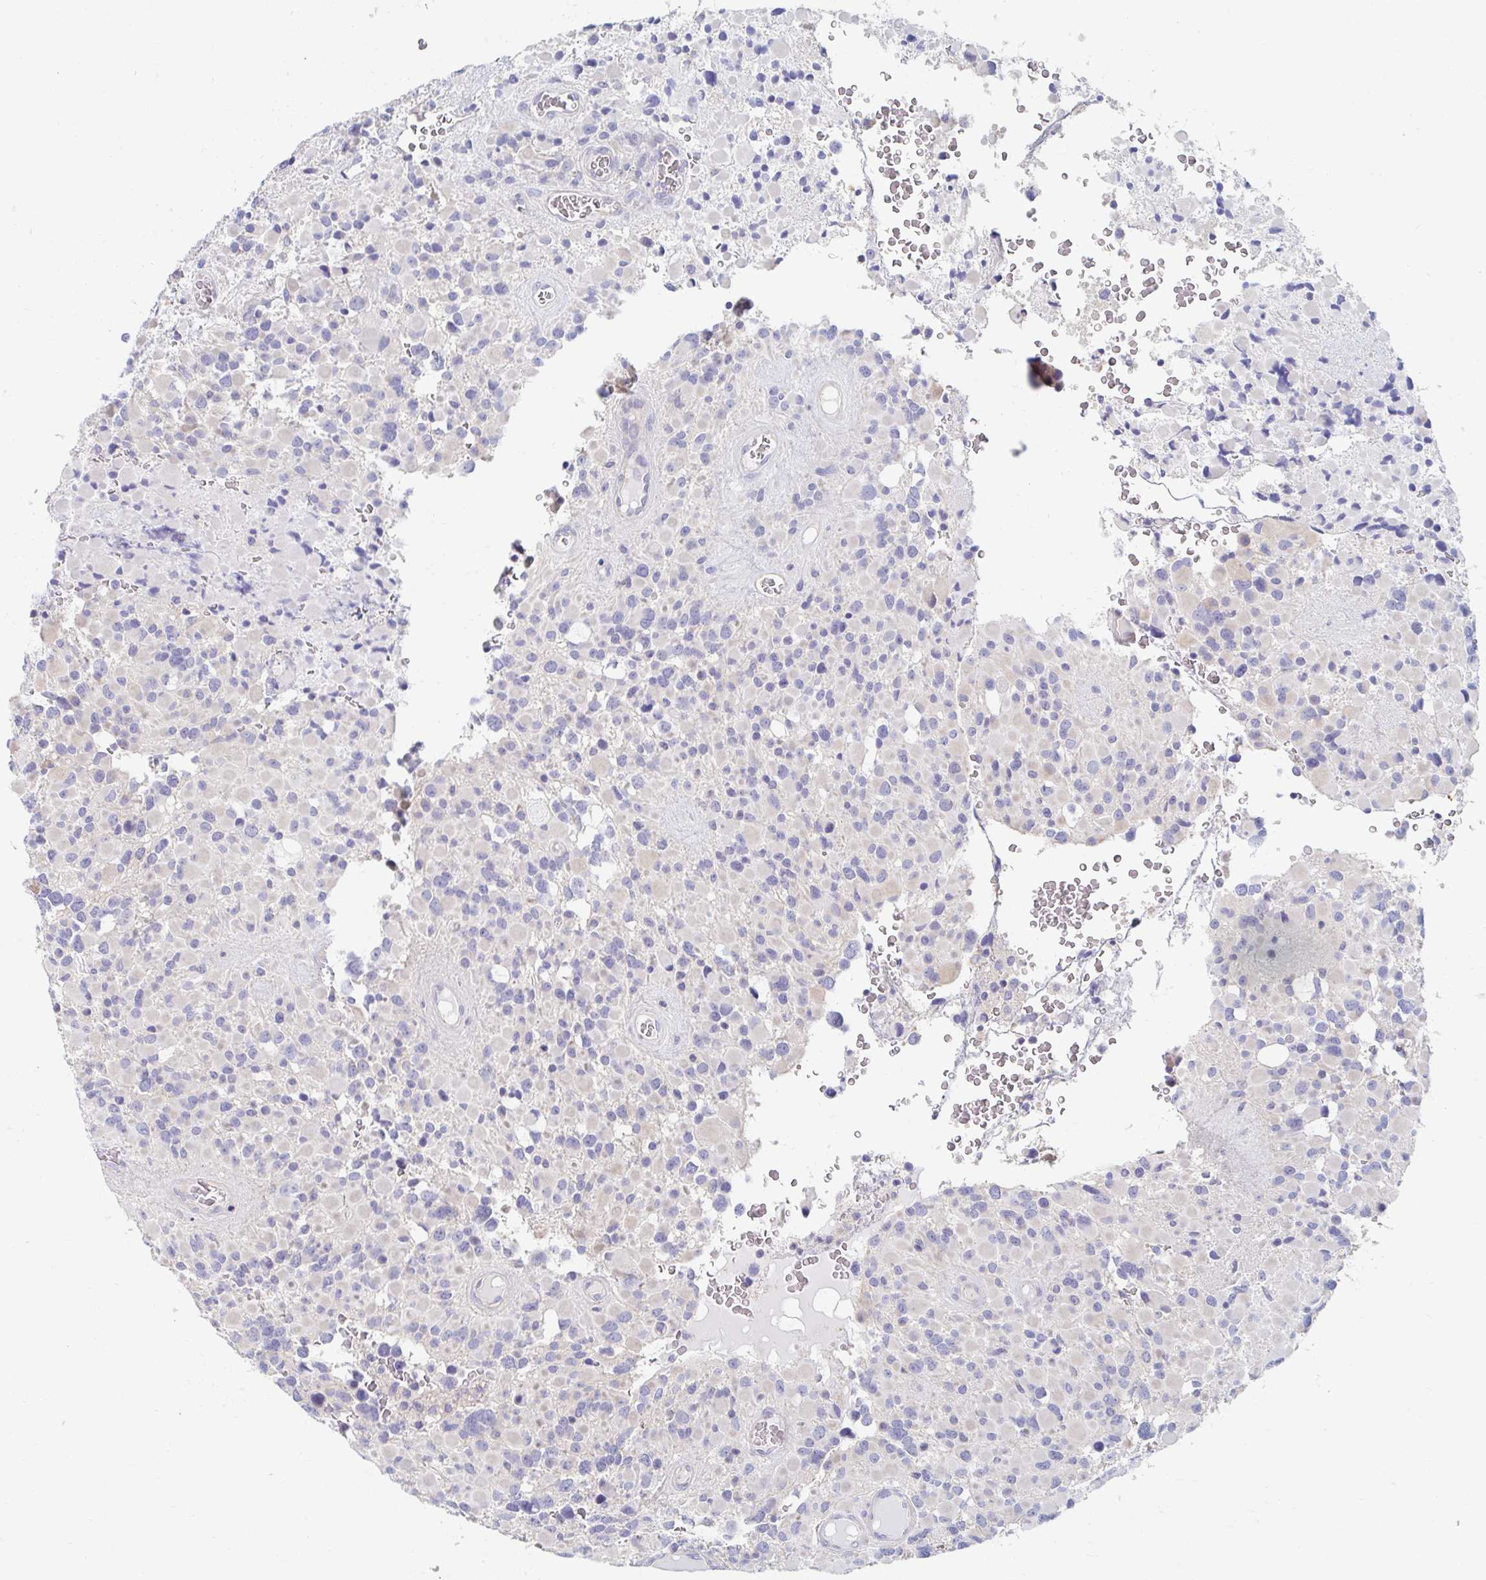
{"staining": {"intensity": "negative", "quantity": "none", "location": "none"}, "tissue": "glioma", "cell_type": "Tumor cells", "image_type": "cancer", "snomed": [{"axis": "morphology", "description": "Glioma, malignant, High grade"}, {"axis": "topography", "description": "Brain"}], "caption": "This is an immunohistochemistry (IHC) image of human glioma. There is no expression in tumor cells.", "gene": "MYLK2", "patient": {"sex": "female", "age": 40}}